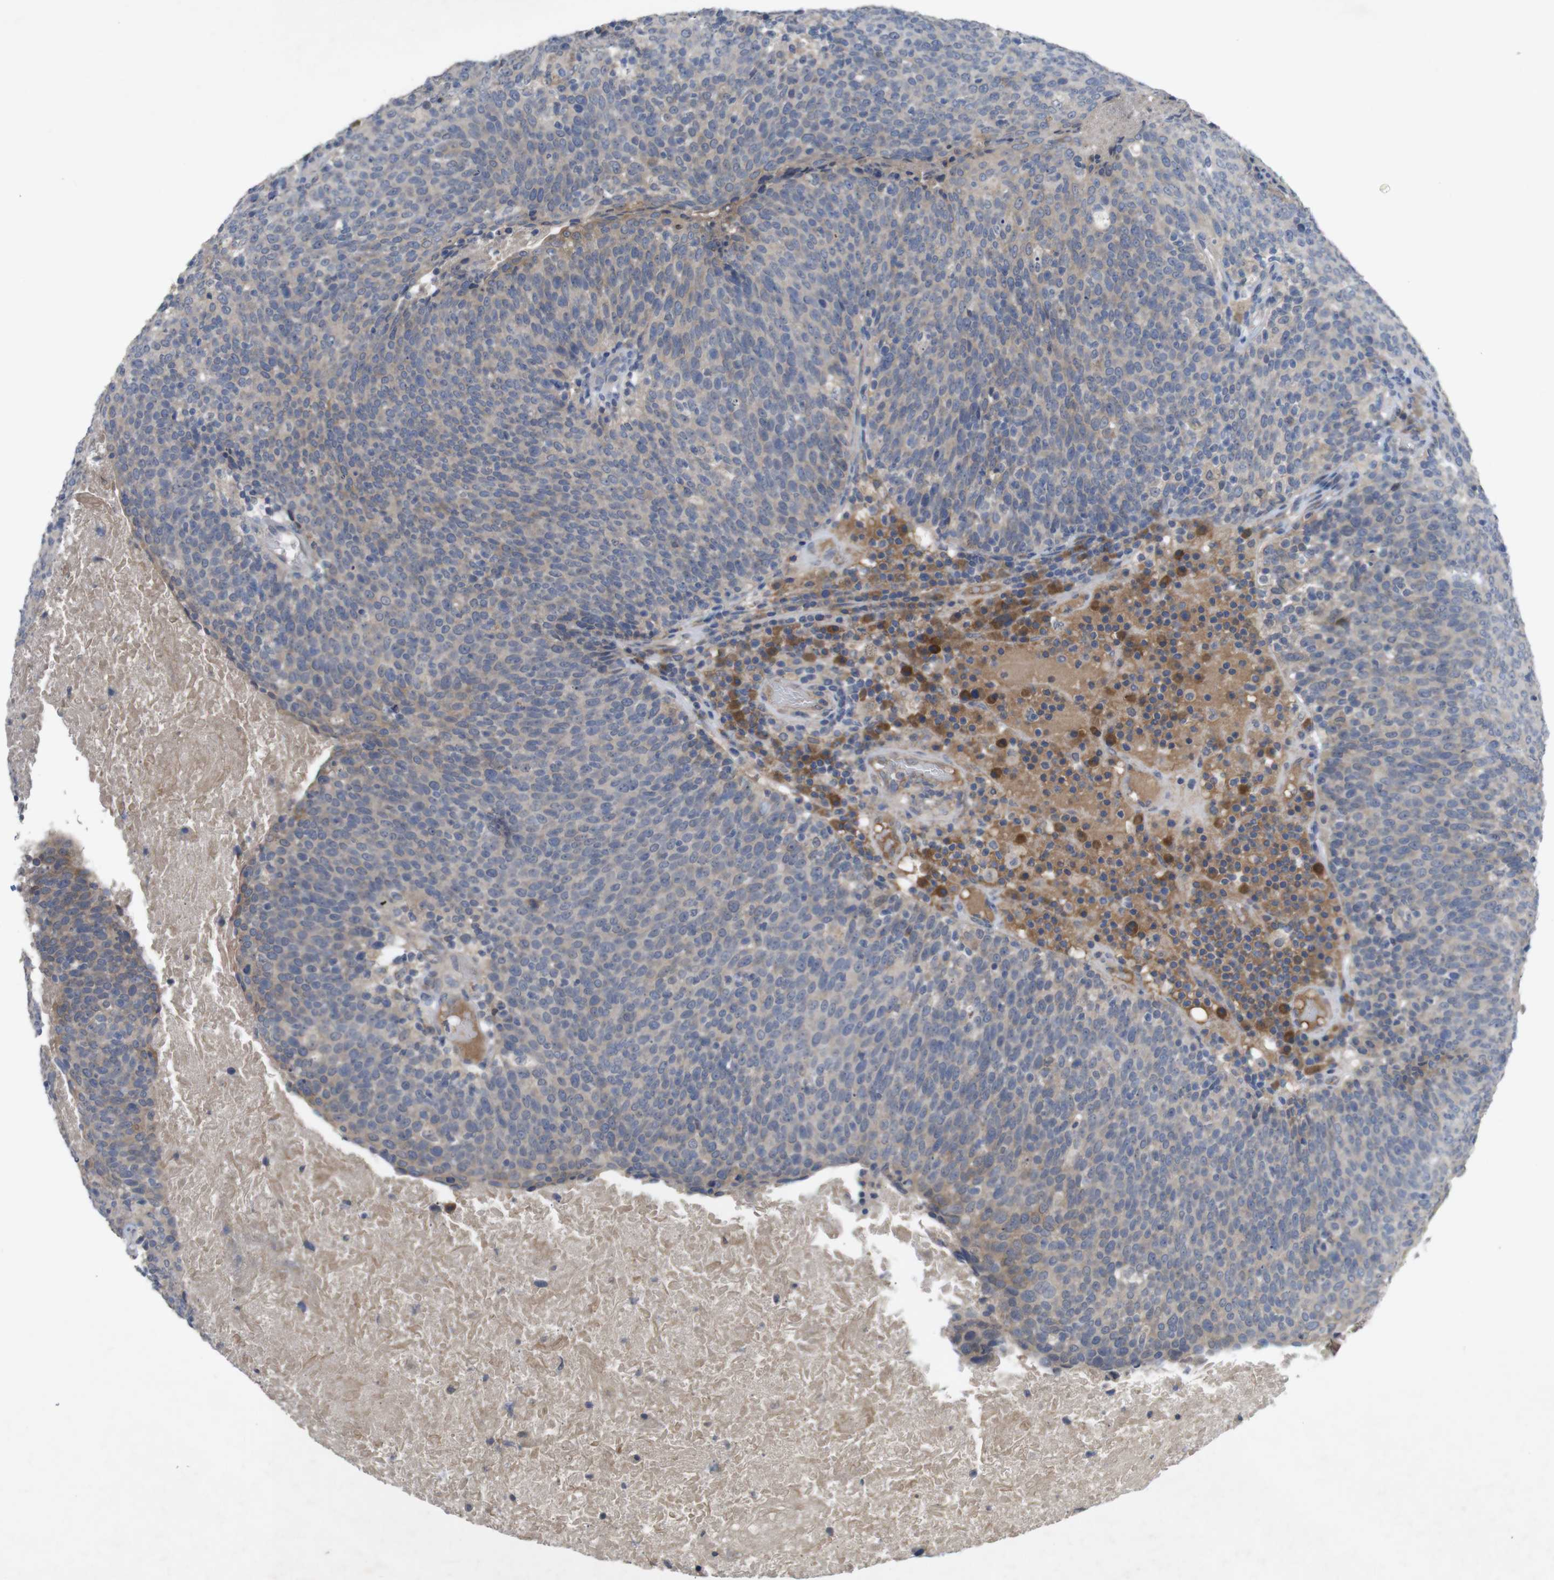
{"staining": {"intensity": "moderate", "quantity": "<25%", "location": "cytoplasmic/membranous"}, "tissue": "head and neck cancer", "cell_type": "Tumor cells", "image_type": "cancer", "snomed": [{"axis": "morphology", "description": "Squamous cell carcinoma, NOS"}, {"axis": "morphology", "description": "Squamous cell carcinoma, metastatic, NOS"}, {"axis": "topography", "description": "Lymph node"}, {"axis": "topography", "description": "Head-Neck"}], "caption": "This image exhibits immunohistochemistry staining of human head and neck cancer, with low moderate cytoplasmic/membranous staining in about <25% of tumor cells.", "gene": "BCAR3", "patient": {"sex": "male", "age": 62}}